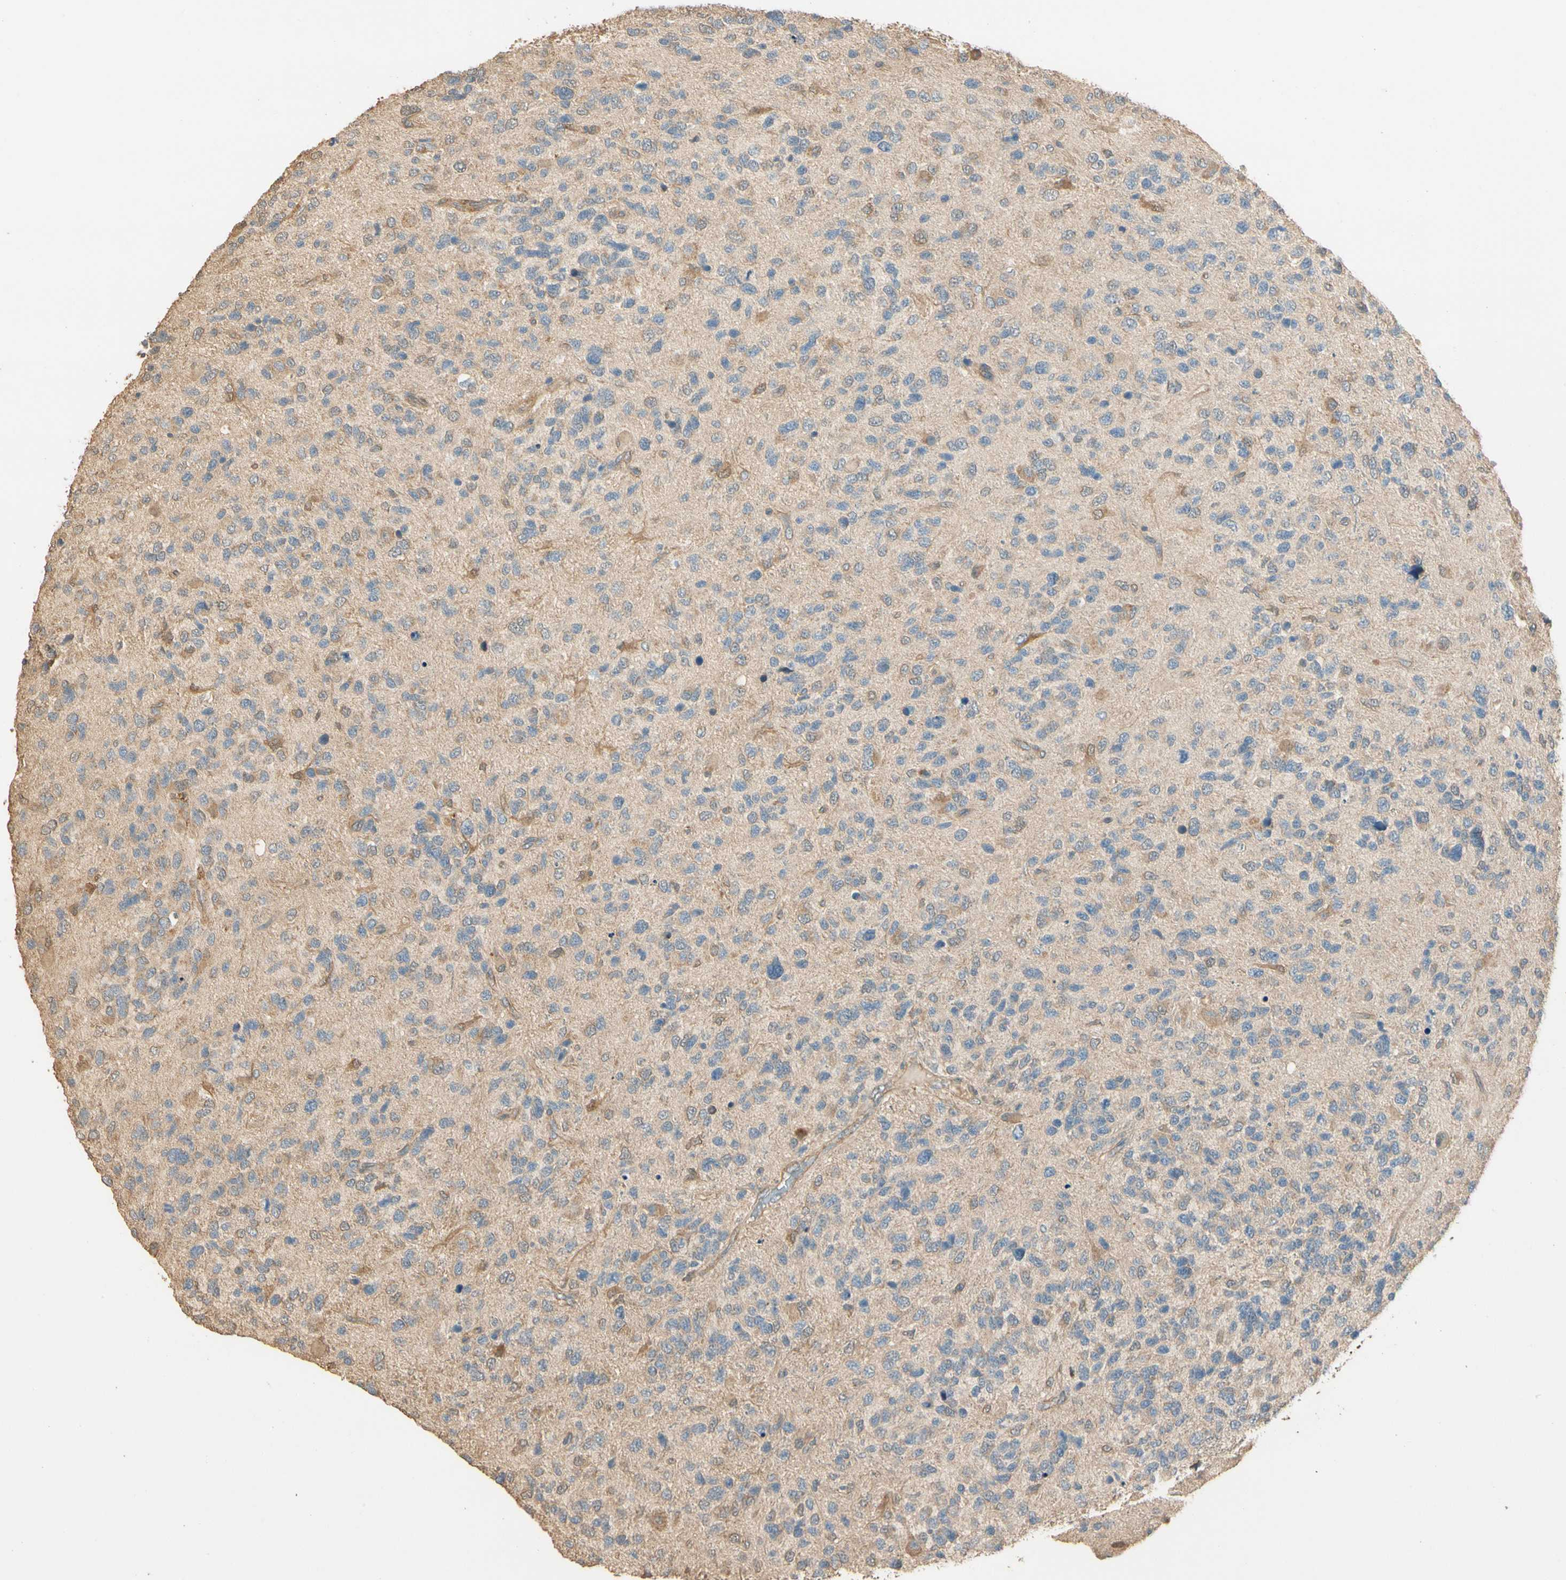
{"staining": {"intensity": "weak", "quantity": "25%-75%", "location": "cytoplasmic/membranous"}, "tissue": "glioma", "cell_type": "Tumor cells", "image_type": "cancer", "snomed": [{"axis": "morphology", "description": "Glioma, malignant, High grade"}, {"axis": "topography", "description": "Brain"}], "caption": "Approximately 25%-75% of tumor cells in human glioma show weak cytoplasmic/membranous protein expression as visualized by brown immunohistochemical staining.", "gene": "CDH6", "patient": {"sex": "female", "age": 58}}